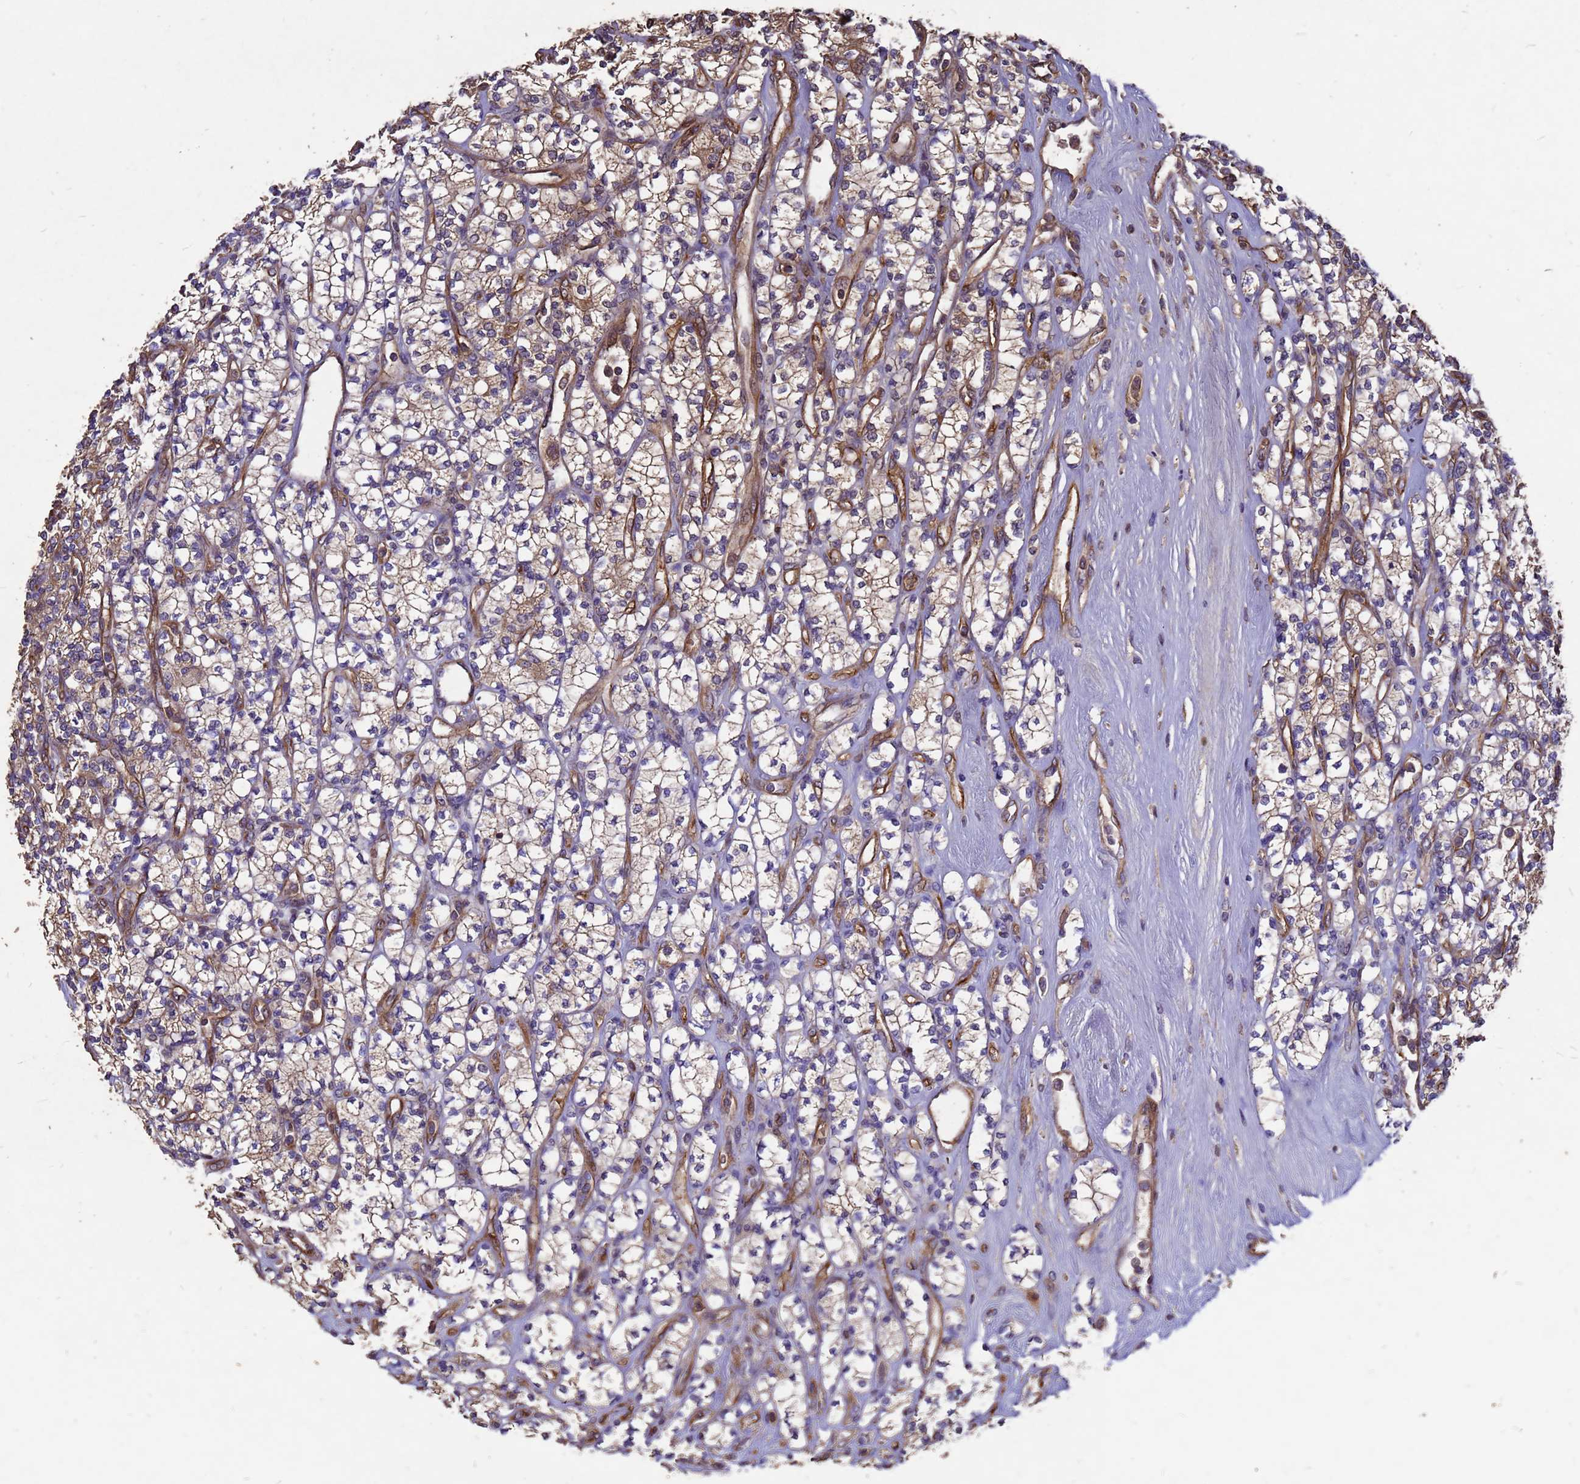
{"staining": {"intensity": "moderate", "quantity": "25%-75%", "location": "cytoplasmic/membranous"}, "tissue": "renal cancer", "cell_type": "Tumor cells", "image_type": "cancer", "snomed": [{"axis": "morphology", "description": "Adenocarcinoma, NOS"}, {"axis": "topography", "description": "Kidney"}], "caption": "Moderate cytoplasmic/membranous protein expression is identified in about 25%-75% of tumor cells in renal adenocarcinoma. Using DAB (3,3'-diaminobenzidine) (brown) and hematoxylin (blue) stains, captured at high magnification using brightfield microscopy.", "gene": "RSPRY1", "patient": {"sex": "male", "age": 77}}